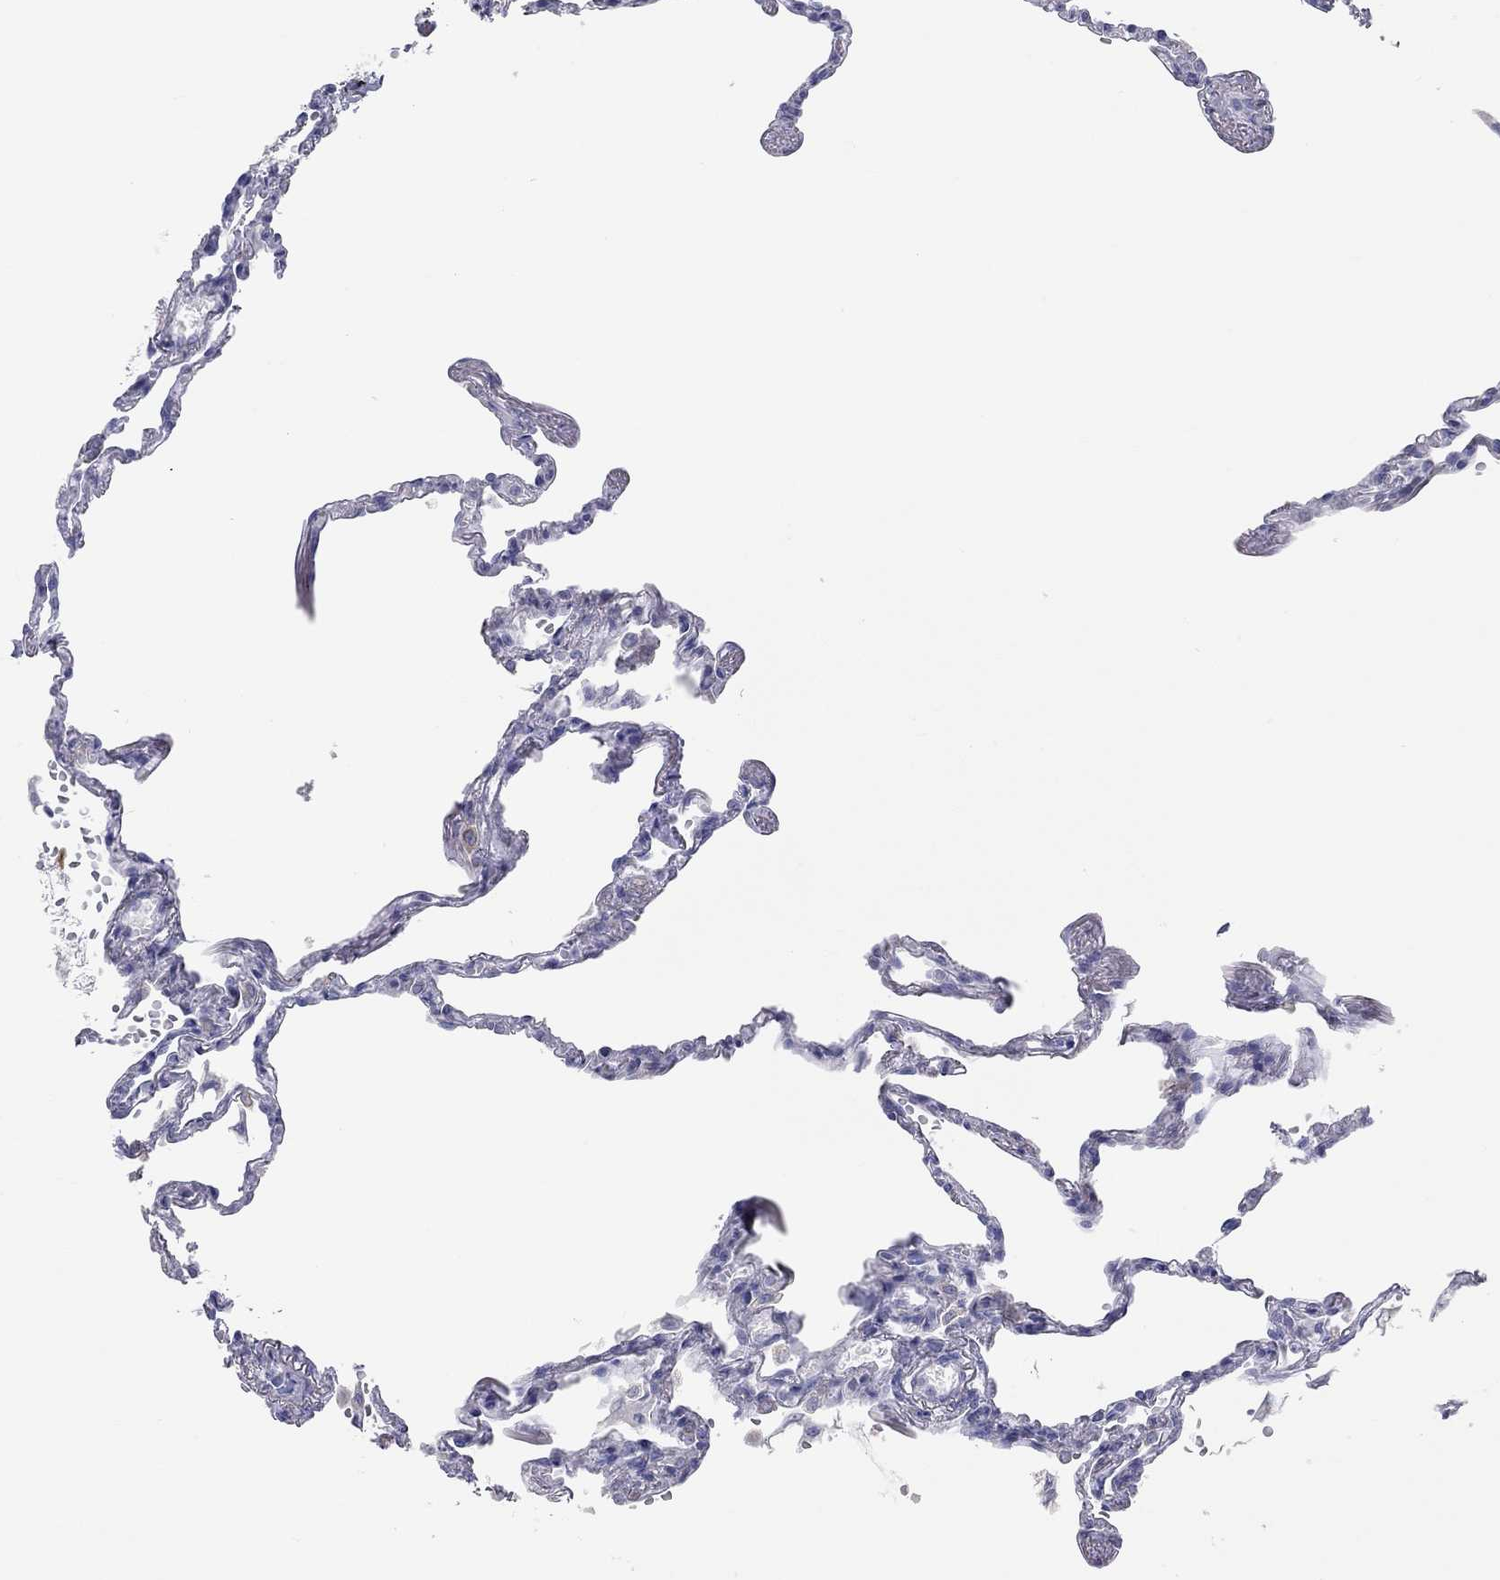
{"staining": {"intensity": "negative", "quantity": "none", "location": "none"}, "tissue": "lung", "cell_type": "Alveolar cells", "image_type": "normal", "snomed": [{"axis": "morphology", "description": "Normal tissue, NOS"}, {"axis": "topography", "description": "Lung"}], "caption": "This is an immunohistochemistry image of normal human lung. There is no staining in alveolar cells.", "gene": "AK8", "patient": {"sex": "male", "age": 78}}